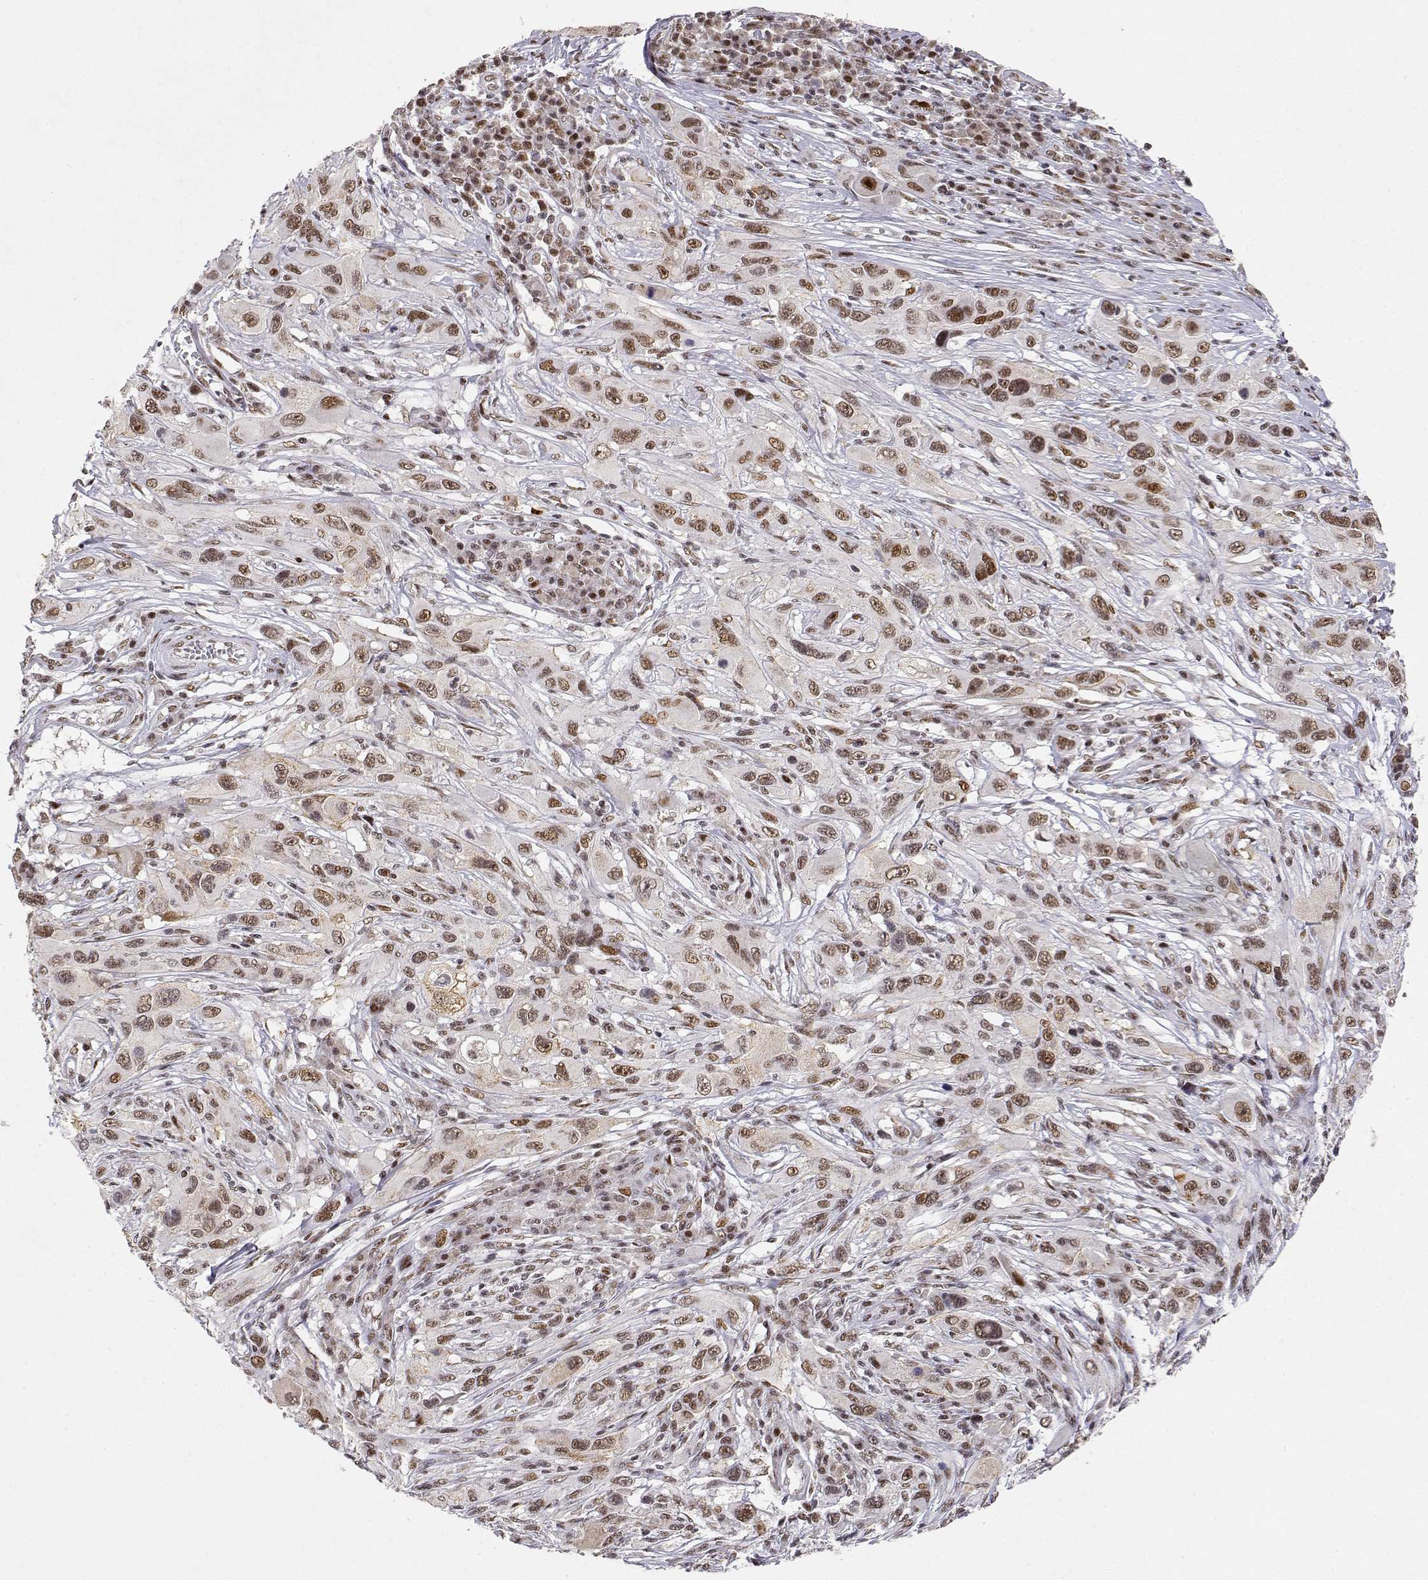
{"staining": {"intensity": "moderate", "quantity": ">75%", "location": "nuclear"}, "tissue": "melanoma", "cell_type": "Tumor cells", "image_type": "cancer", "snomed": [{"axis": "morphology", "description": "Malignant melanoma, NOS"}, {"axis": "topography", "description": "Skin"}], "caption": "Immunohistochemical staining of human melanoma exhibits medium levels of moderate nuclear positivity in about >75% of tumor cells.", "gene": "RSF1", "patient": {"sex": "male", "age": 53}}